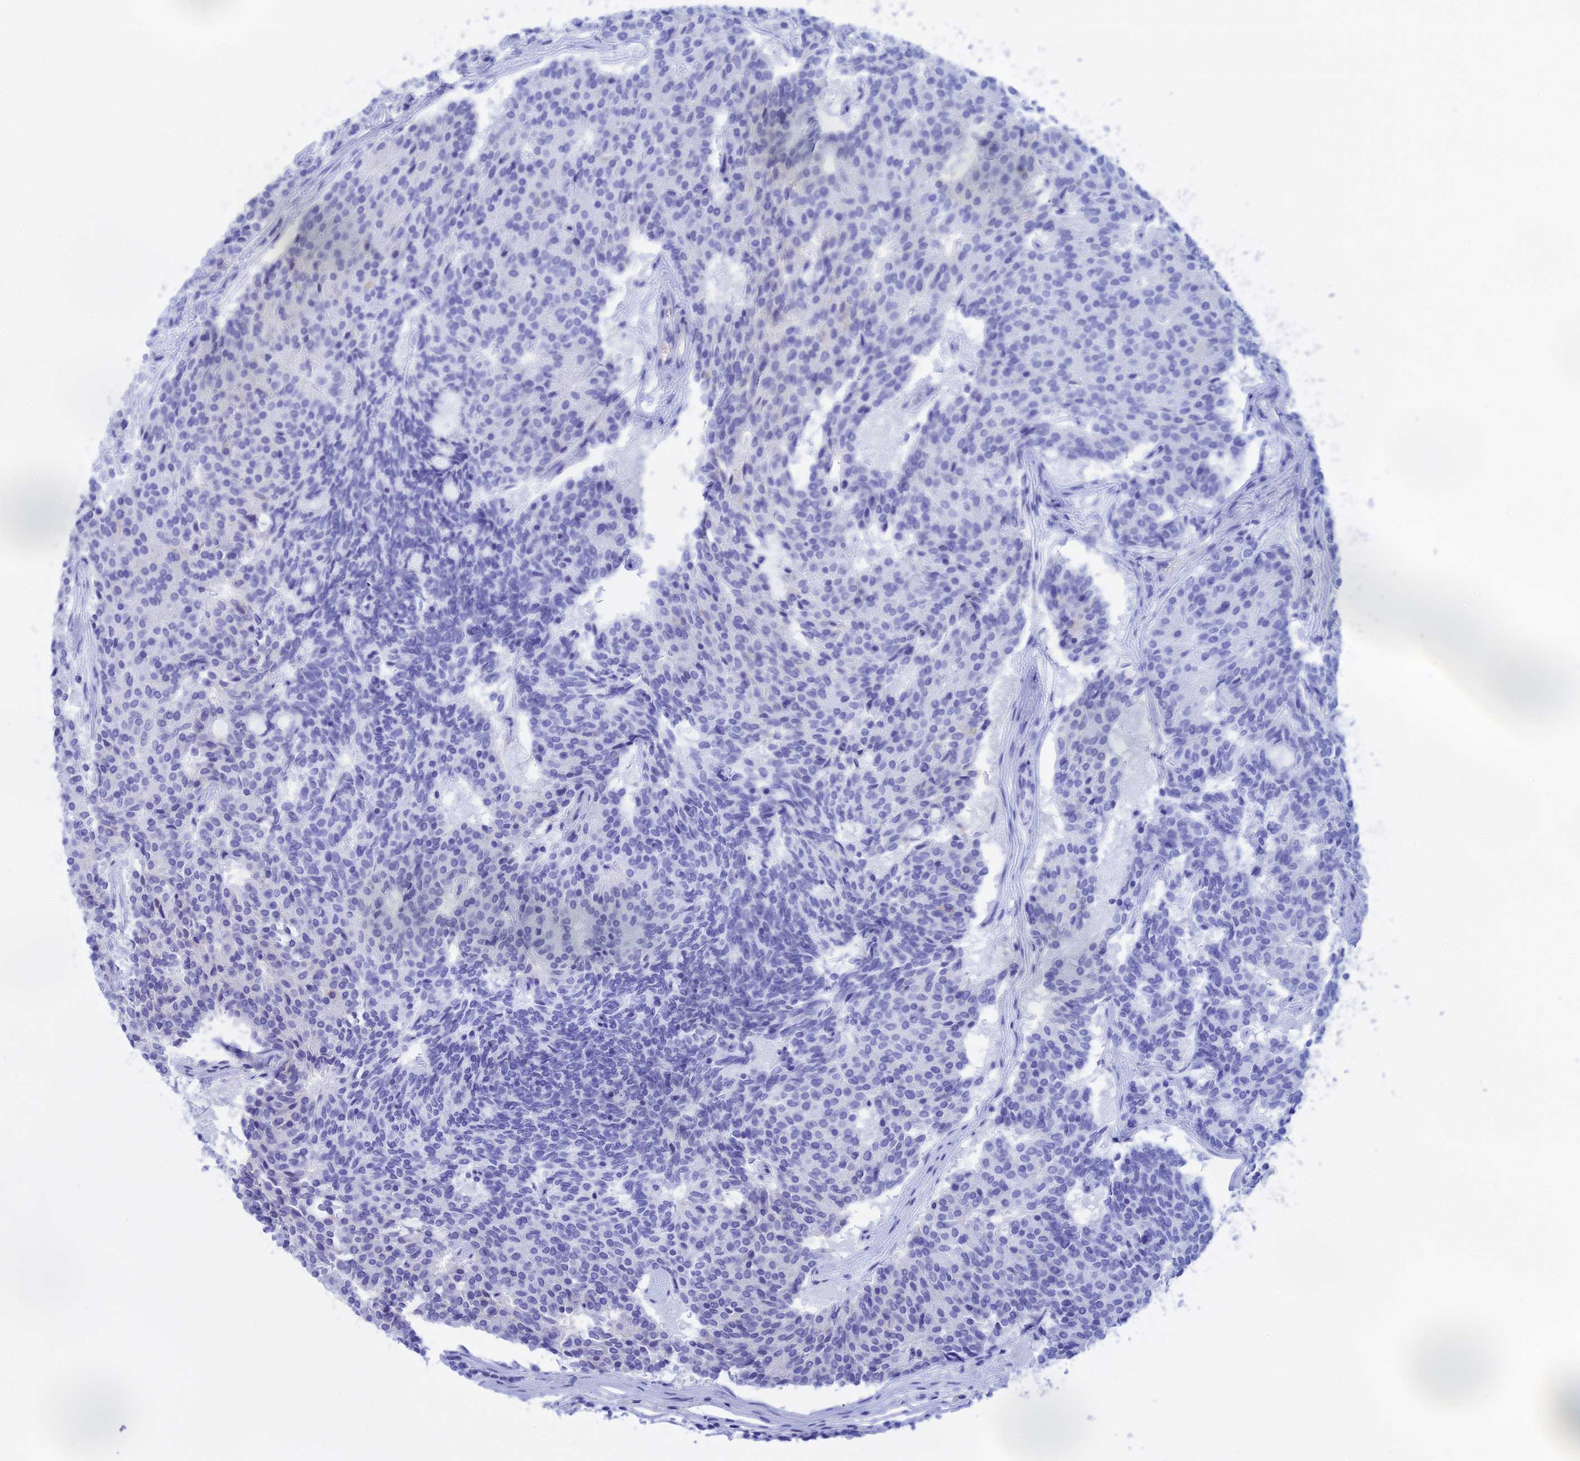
{"staining": {"intensity": "negative", "quantity": "none", "location": "none"}, "tissue": "carcinoid", "cell_type": "Tumor cells", "image_type": "cancer", "snomed": [{"axis": "morphology", "description": "Carcinoid, malignant, NOS"}, {"axis": "topography", "description": "Pancreas"}], "caption": "Immunohistochemistry (IHC) of carcinoid (malignant) displays no expression in tumor cells.", "gene": "SLC2A6", "patient": {"sex": "female", "age": 54}}